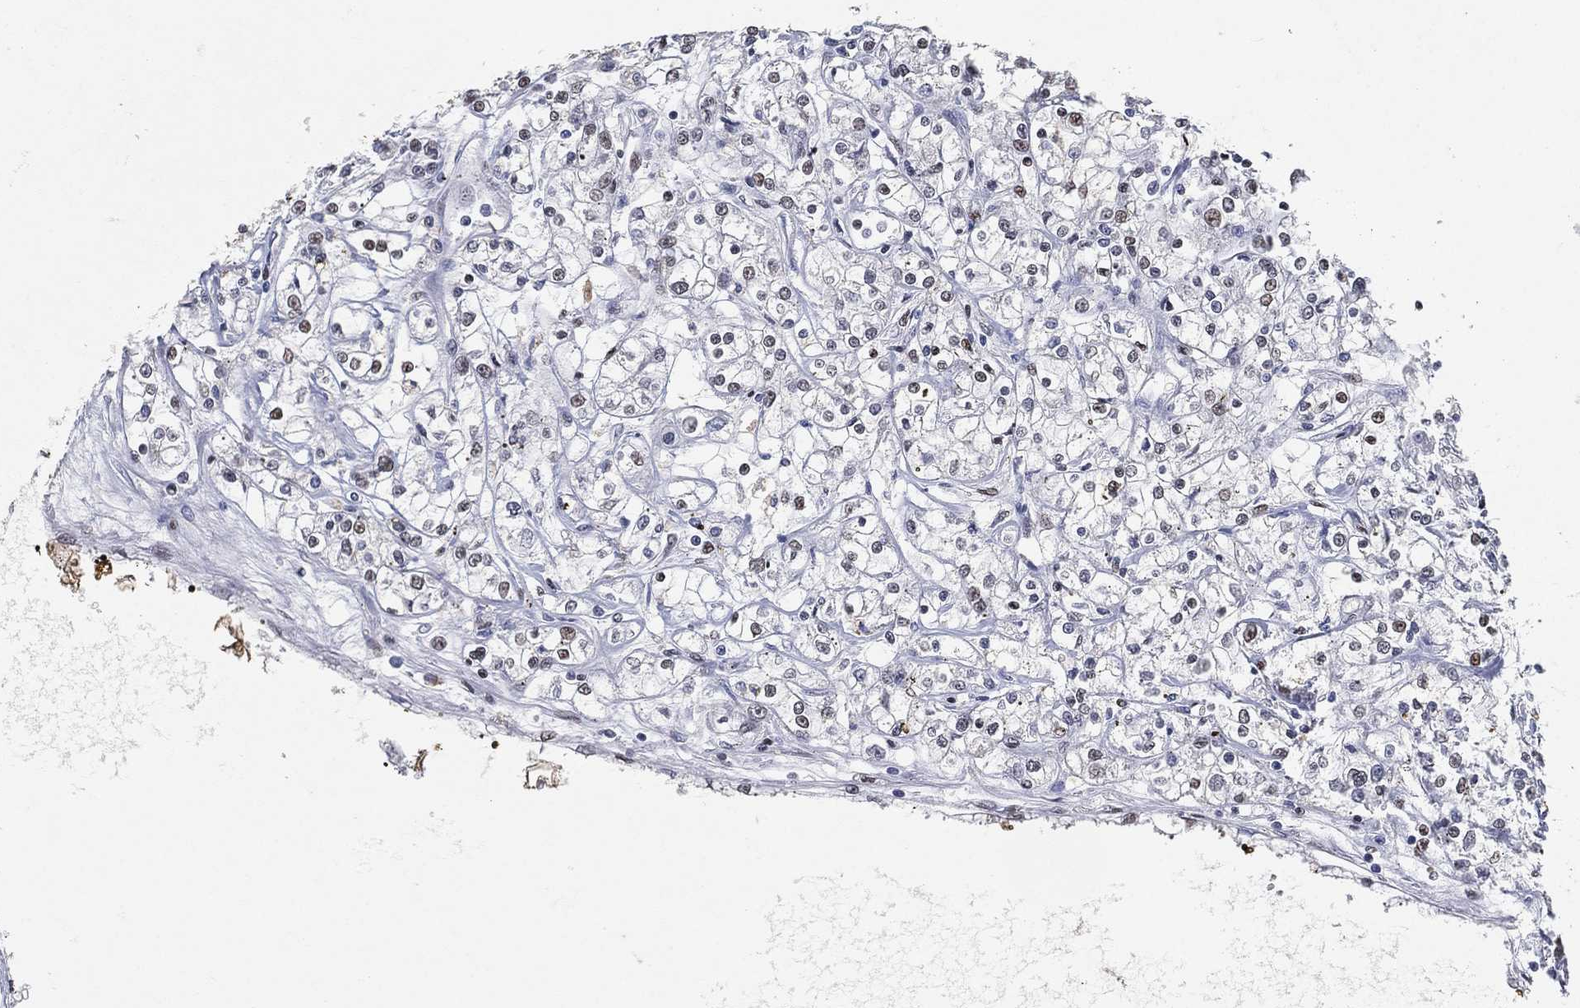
{"staining": {"intensity": "moderate", "quantity": "25%-75%", "location": "nuclear"}, "tissue": "renal cancer", "cell_type": "Tumor cells", "image_type": "cancer", "snomed": [{"axis": "morphology", "description": "Adenocarcinoma, NOS"}, {"axis": "topography", "description": "Kidney"}], "caption": "High-magnification brightfield microscopy of renal adenocarcinoma stained with DAB (3,3'-diaminobenzidine) (brown) and counterstained with hematoxylin (blue). tumor cells exhibit moderate nuclear expression is seen in about25%-75% of cells.", "gene": "DDX27", "patient": {"sex": "female", "age": 59}}